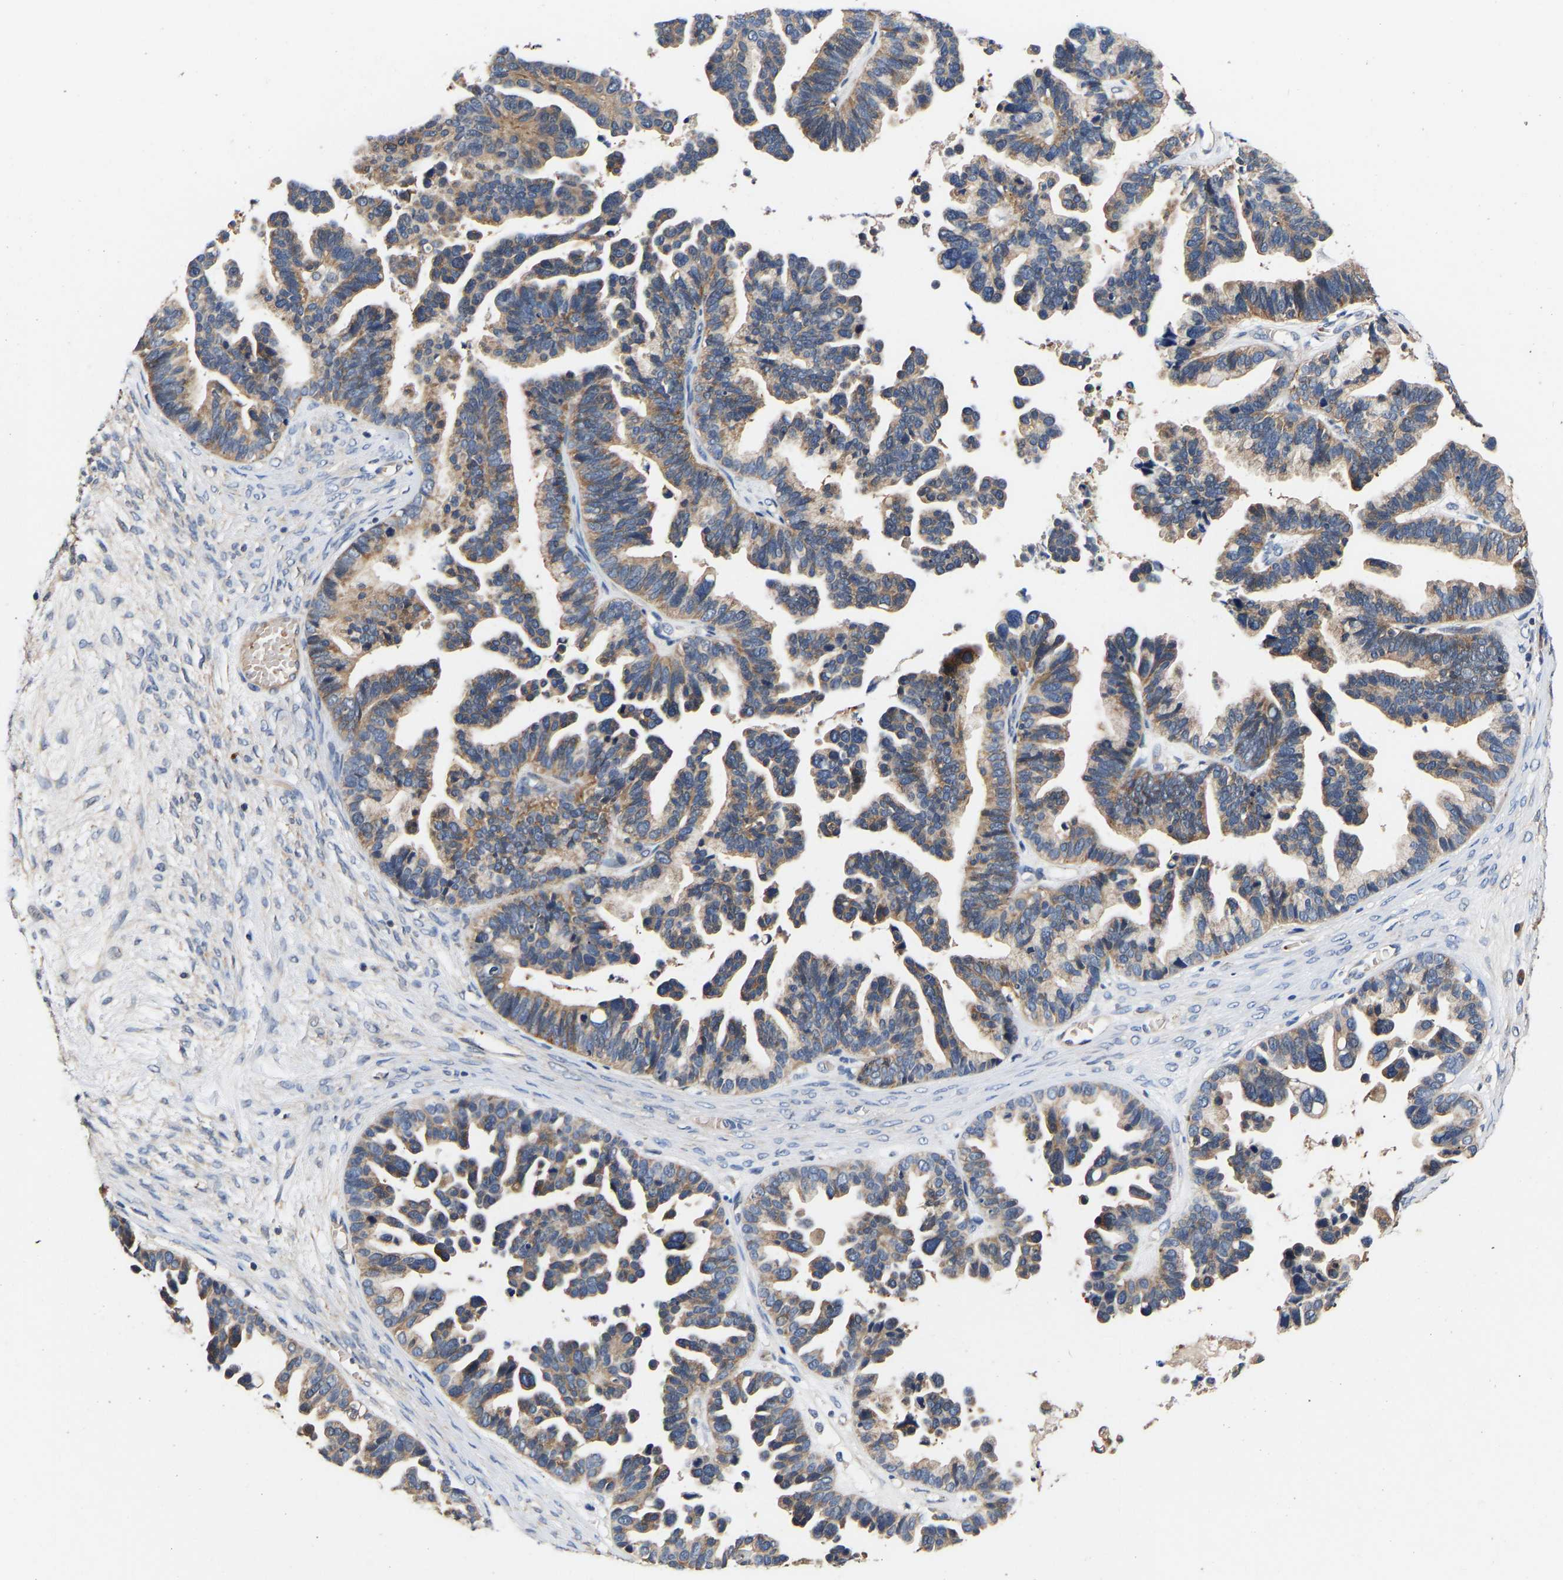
{"staining": {"intensity": "weak", "quantity": "25%-75%", "location": "cytoplasmic/membranous"}, "tissue": "ovarian cancer", "cell_type": "Tumor cells", "image_type": "cancer", "snomed": [{"axis": "morphology", "description": "Cystadenocarcinoma, serous, NOS"}, {"axis": "topography", "description": "Ovary"}], "caption": "Immunohistochemistry (IHC) photomicrograph of neoplastic tissue: human ovarian serous cystadenocarcinoma stained using immunohistochemistry (IHC) reveals low levels of weak protein expression localized specifically in the cytoplasmic/membranous of tumor cells, appearing as a cytoplasmic/membranous brown color.", "gene": "LRBA", "patient": {"sex": "female", "age": 56}}